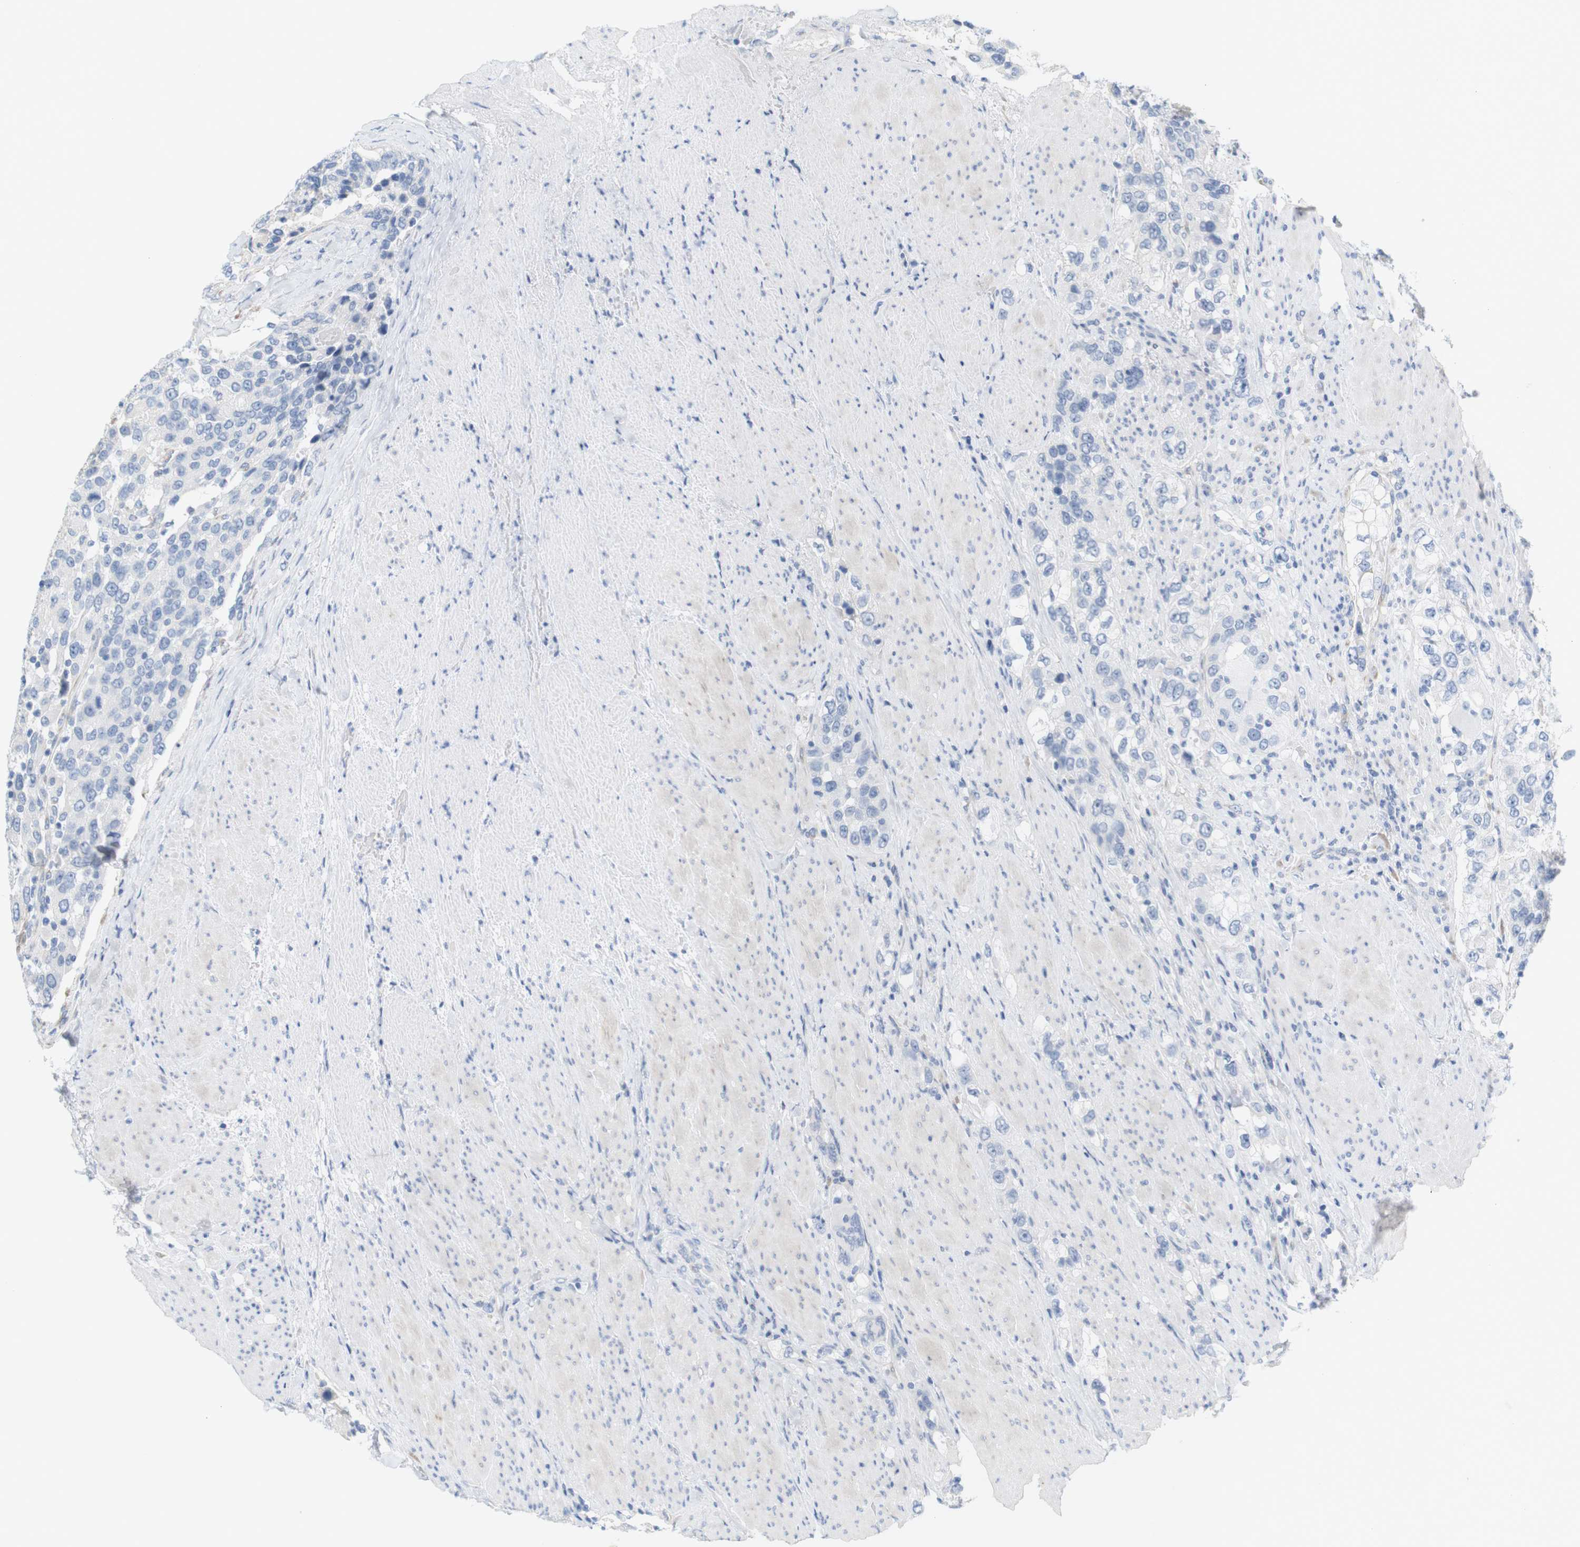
{"staining": {"intensity": "negative", "quantity": "none", "location": "none"}, "tissue": "urothelial cancer", "cell_type": "Tumor cells", "image_type": "cancer", "snomed": [{"axis": "morphology", "description": "Urothelial carcinoma, High grade"}, {"axis": "topography", "description": "Urinary bladder"}], "caption": "Tumor cells are negative for brown protein staining in urothelial cancer.", "gene": "RGS9", "patient": {"sex": "female", "age": 80}}